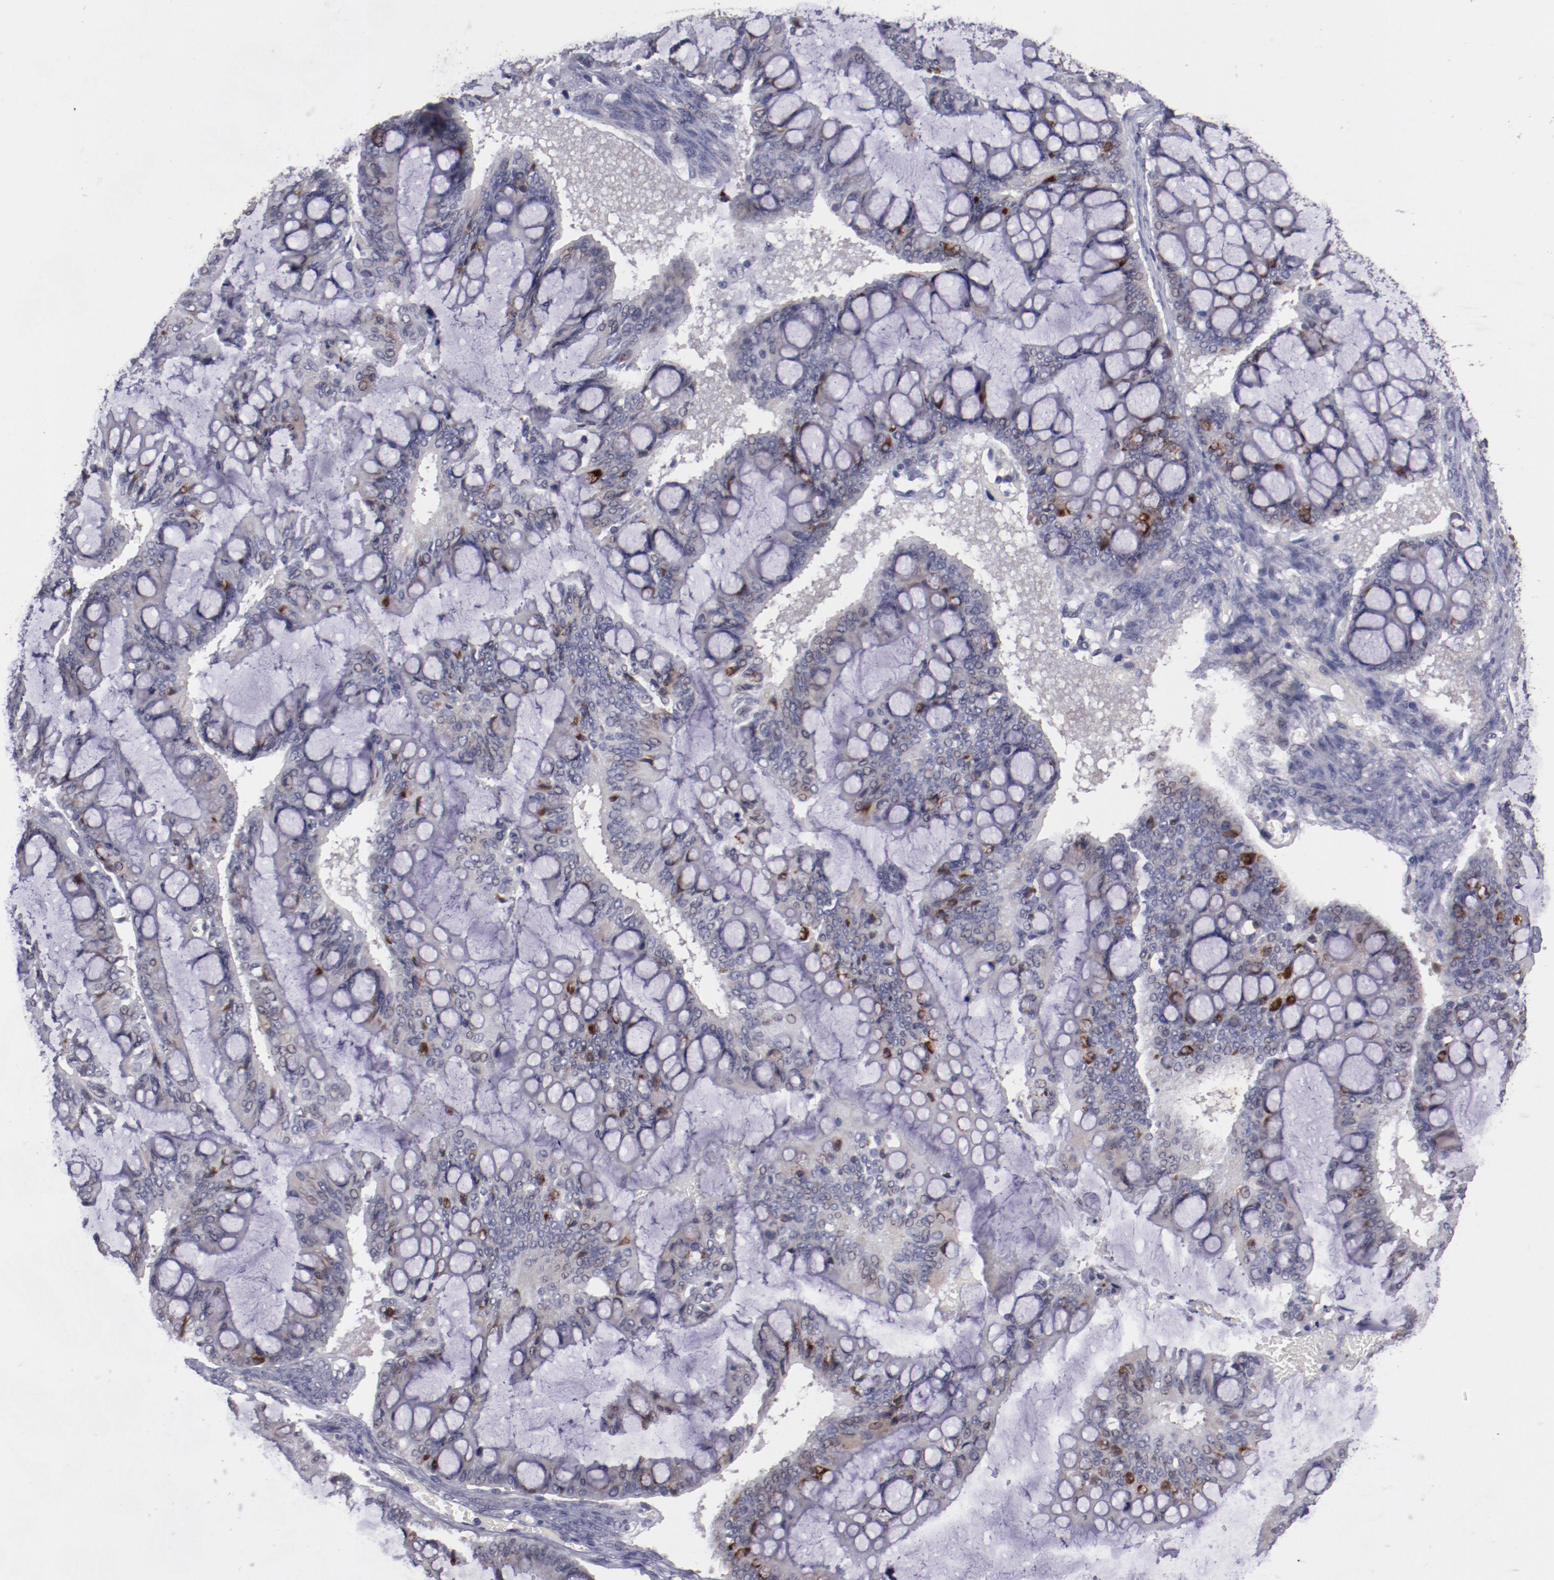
{"staining": {"intensity": "moderate", "quantity": "<25%", "location": "cytoplasmic/membranous"}, "tissue": "ovarian cancer", "cell_type": "Tumor cells", "image_type": "cancer", "snomed": [{"axis": "morphology", "description": "Cystadenocarcinoma, mucinous, NOS"}, {"axis": "topography", "description": "Ovary"}], "caption": "Immunohistochemical staining of human ovarian cancer demonstrates low levels of moderate cytoplasmic/membranous protein positivity in about <25% of tumor cells.", "gene": "NRXN3", "patient": {"sex": "female", "age": 73}}